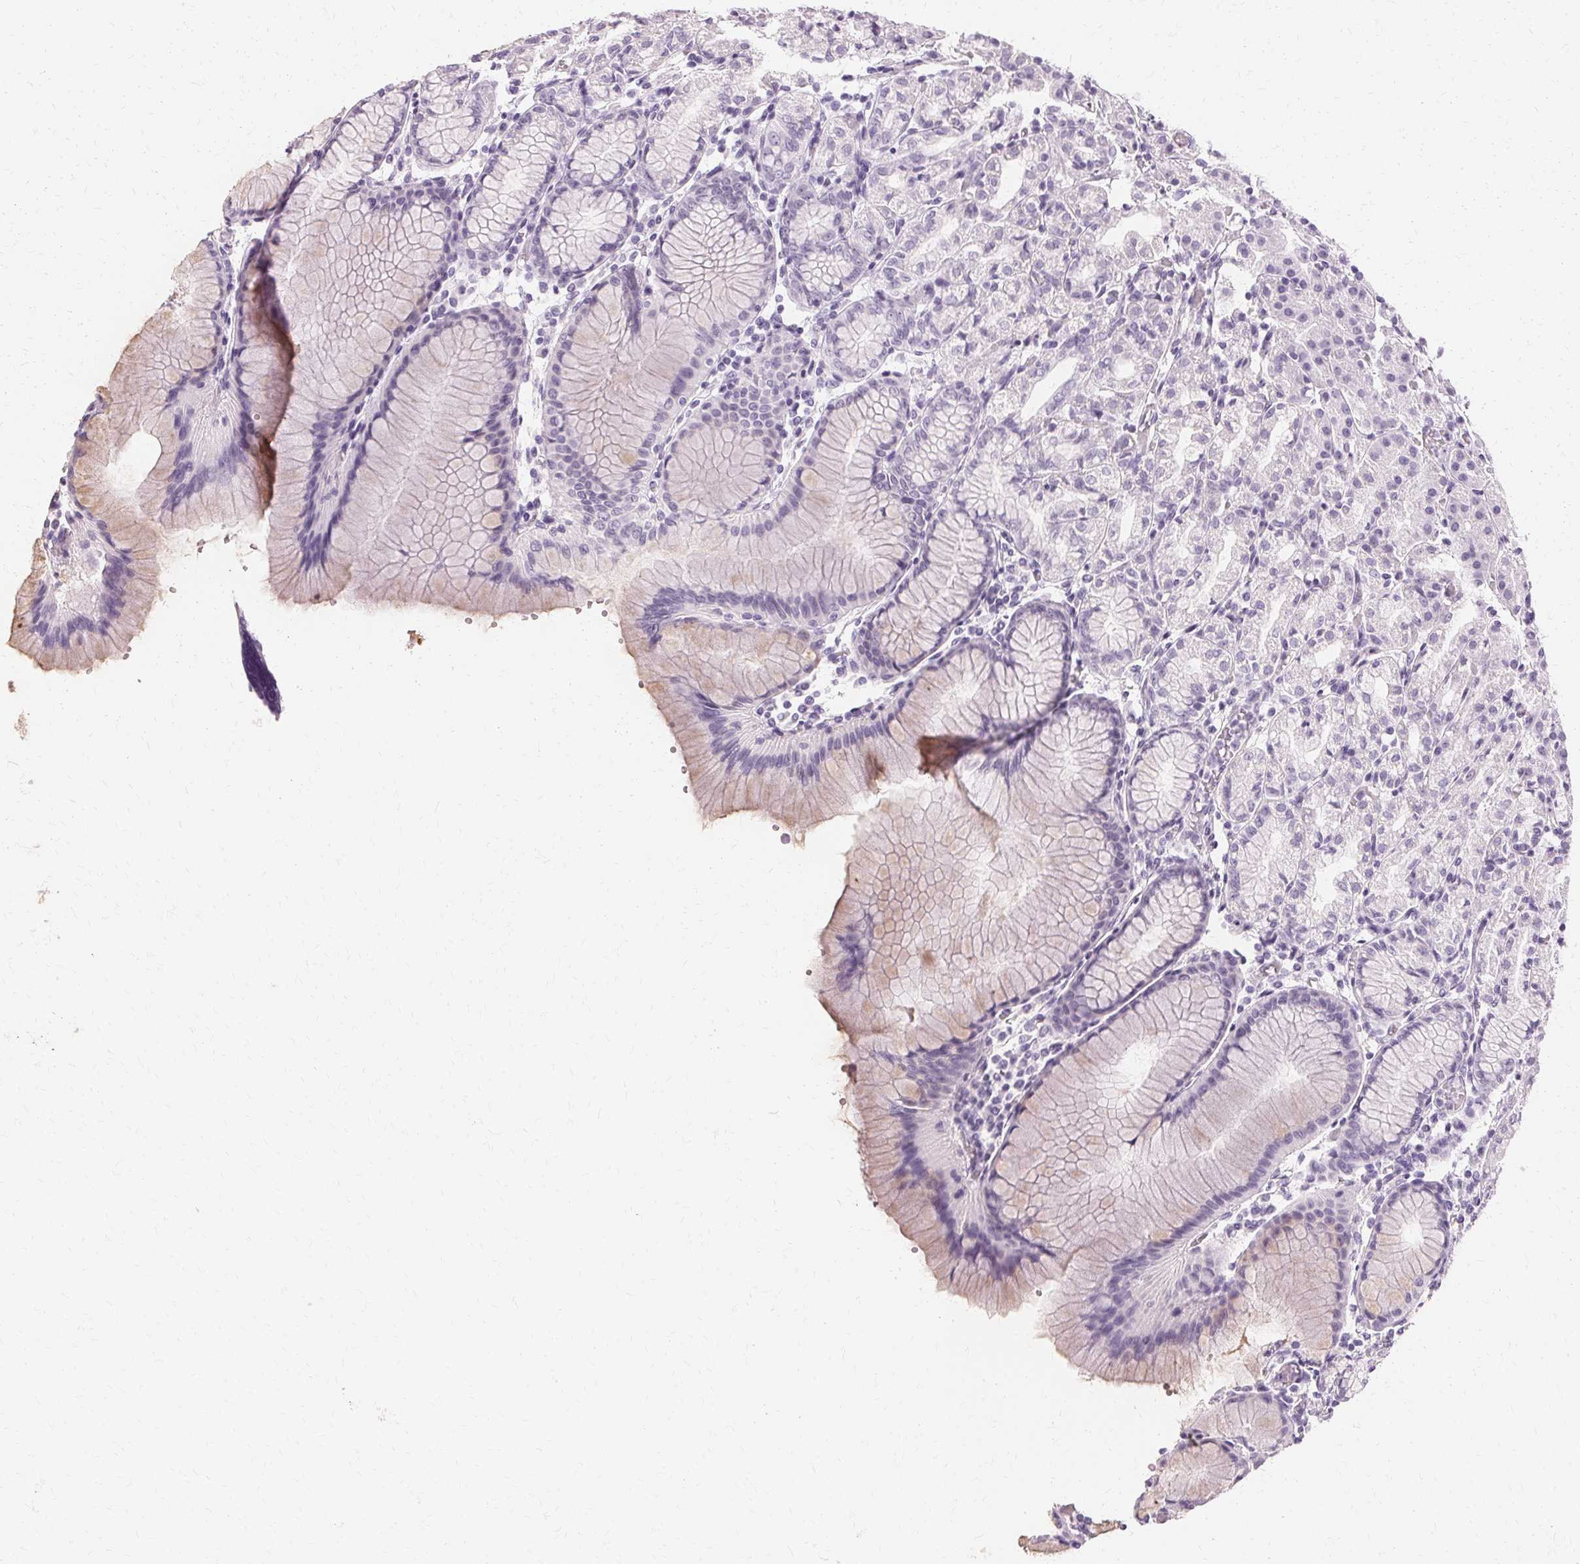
{"staining": {"intensity": "negative", "quantity": "none", "location": "none"}, "tissue": "stomach", "cell_type": "Glandular cells", "image_type": "normal", "snomed": [{"axis": "morphology", "description": "Normal tissue, NOS"}, {"axis": "topography", "description": "Stomach"}], "caption": "Human stomach stained for a protein using immunohistochemistry (IHC) shows no expression in glandular cells.", "gene": "KRT6A", "patient": {"sex": "female", "age": 57}}